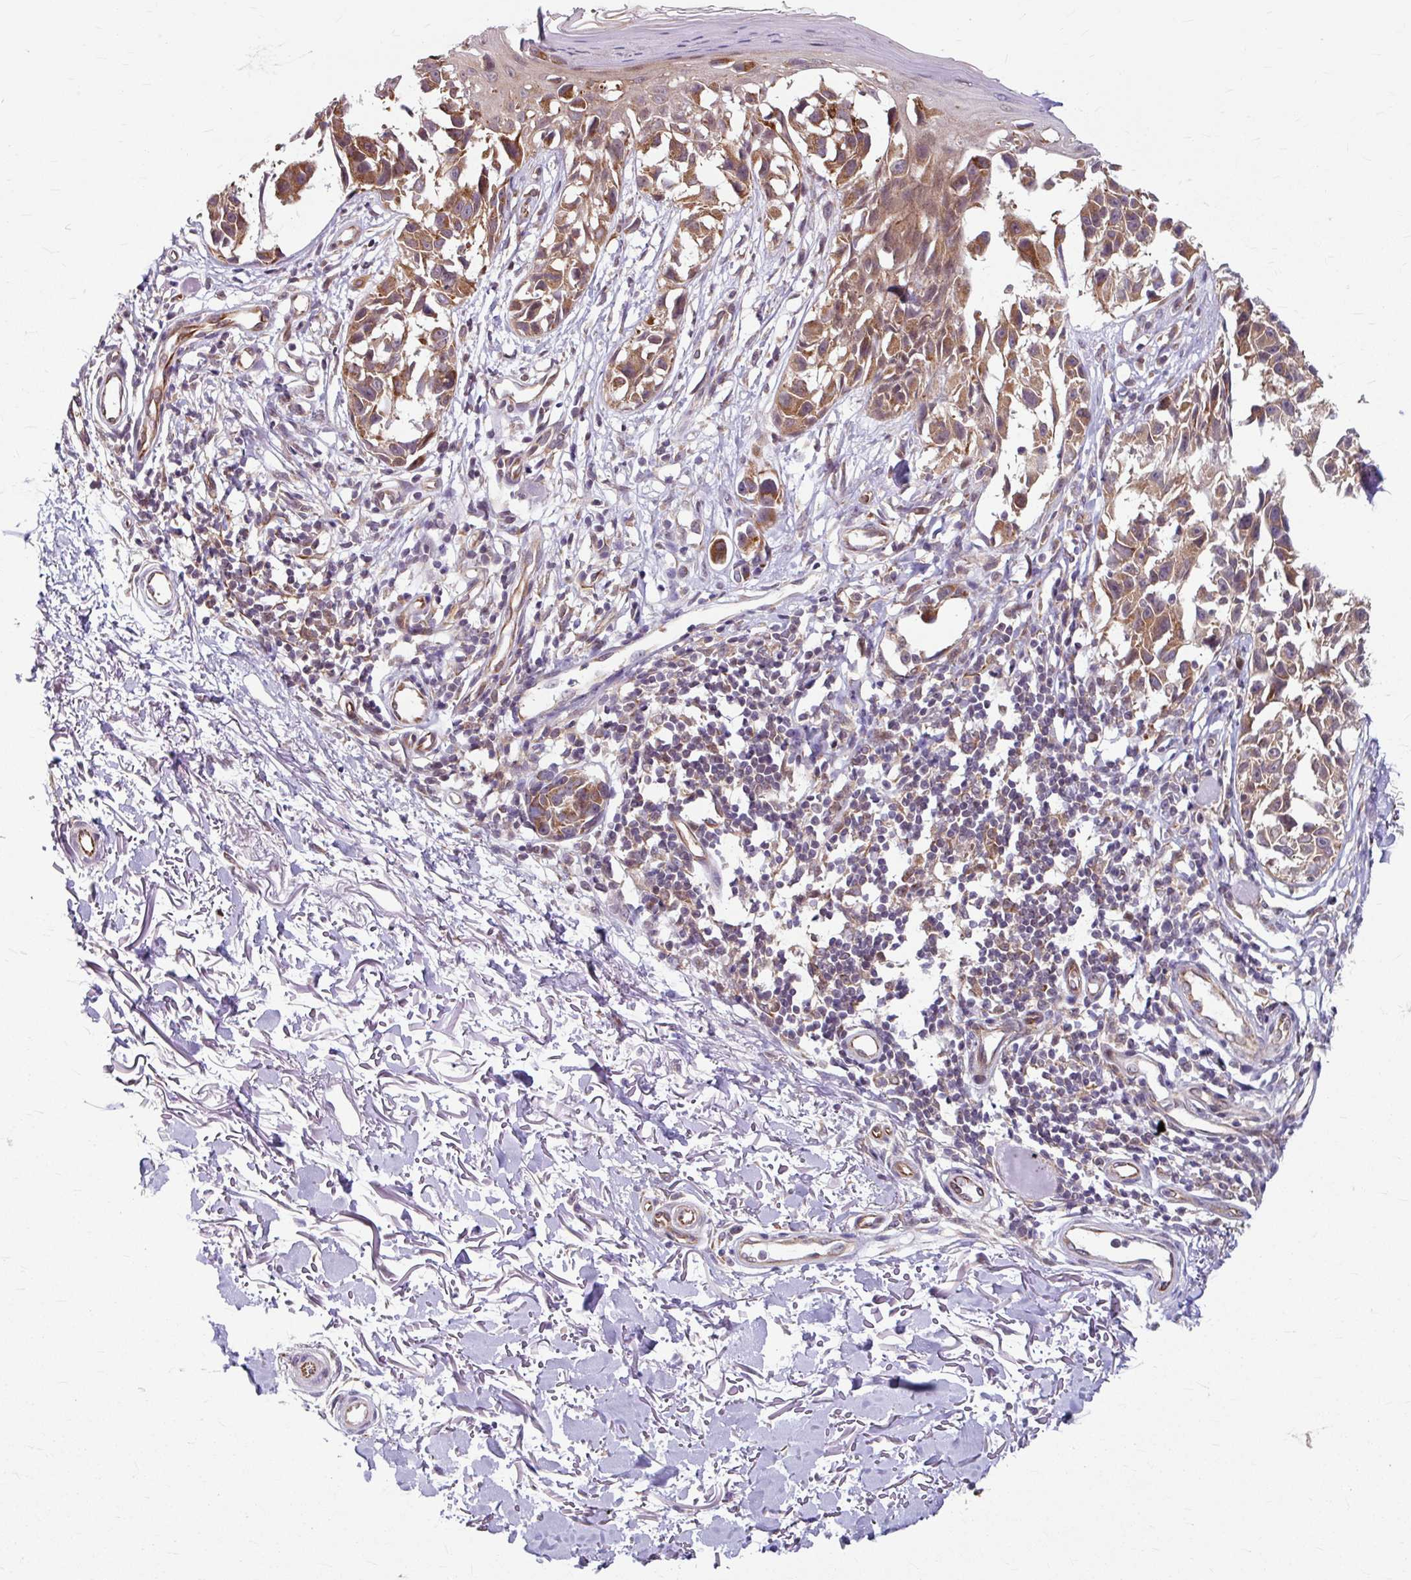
{"staining": {"intensity": "moderate", "quantity": ">75%", "location": "cytoplasmic/membranous"}, "tissue": "melanoma", "cell_type": "Tumor cells", "image_type": "cancer", "snomed": [{"axis": "morphology", "description": "Malignant melanoma, NOS"}, {"axis": "topography", "description": "Skin"}], "caption": "Melanoma stained with a protein marker exhibits moderate staining in tumor cells.", "gene": "DAAM2", "patient": {"sex": "male", "age": 73}}